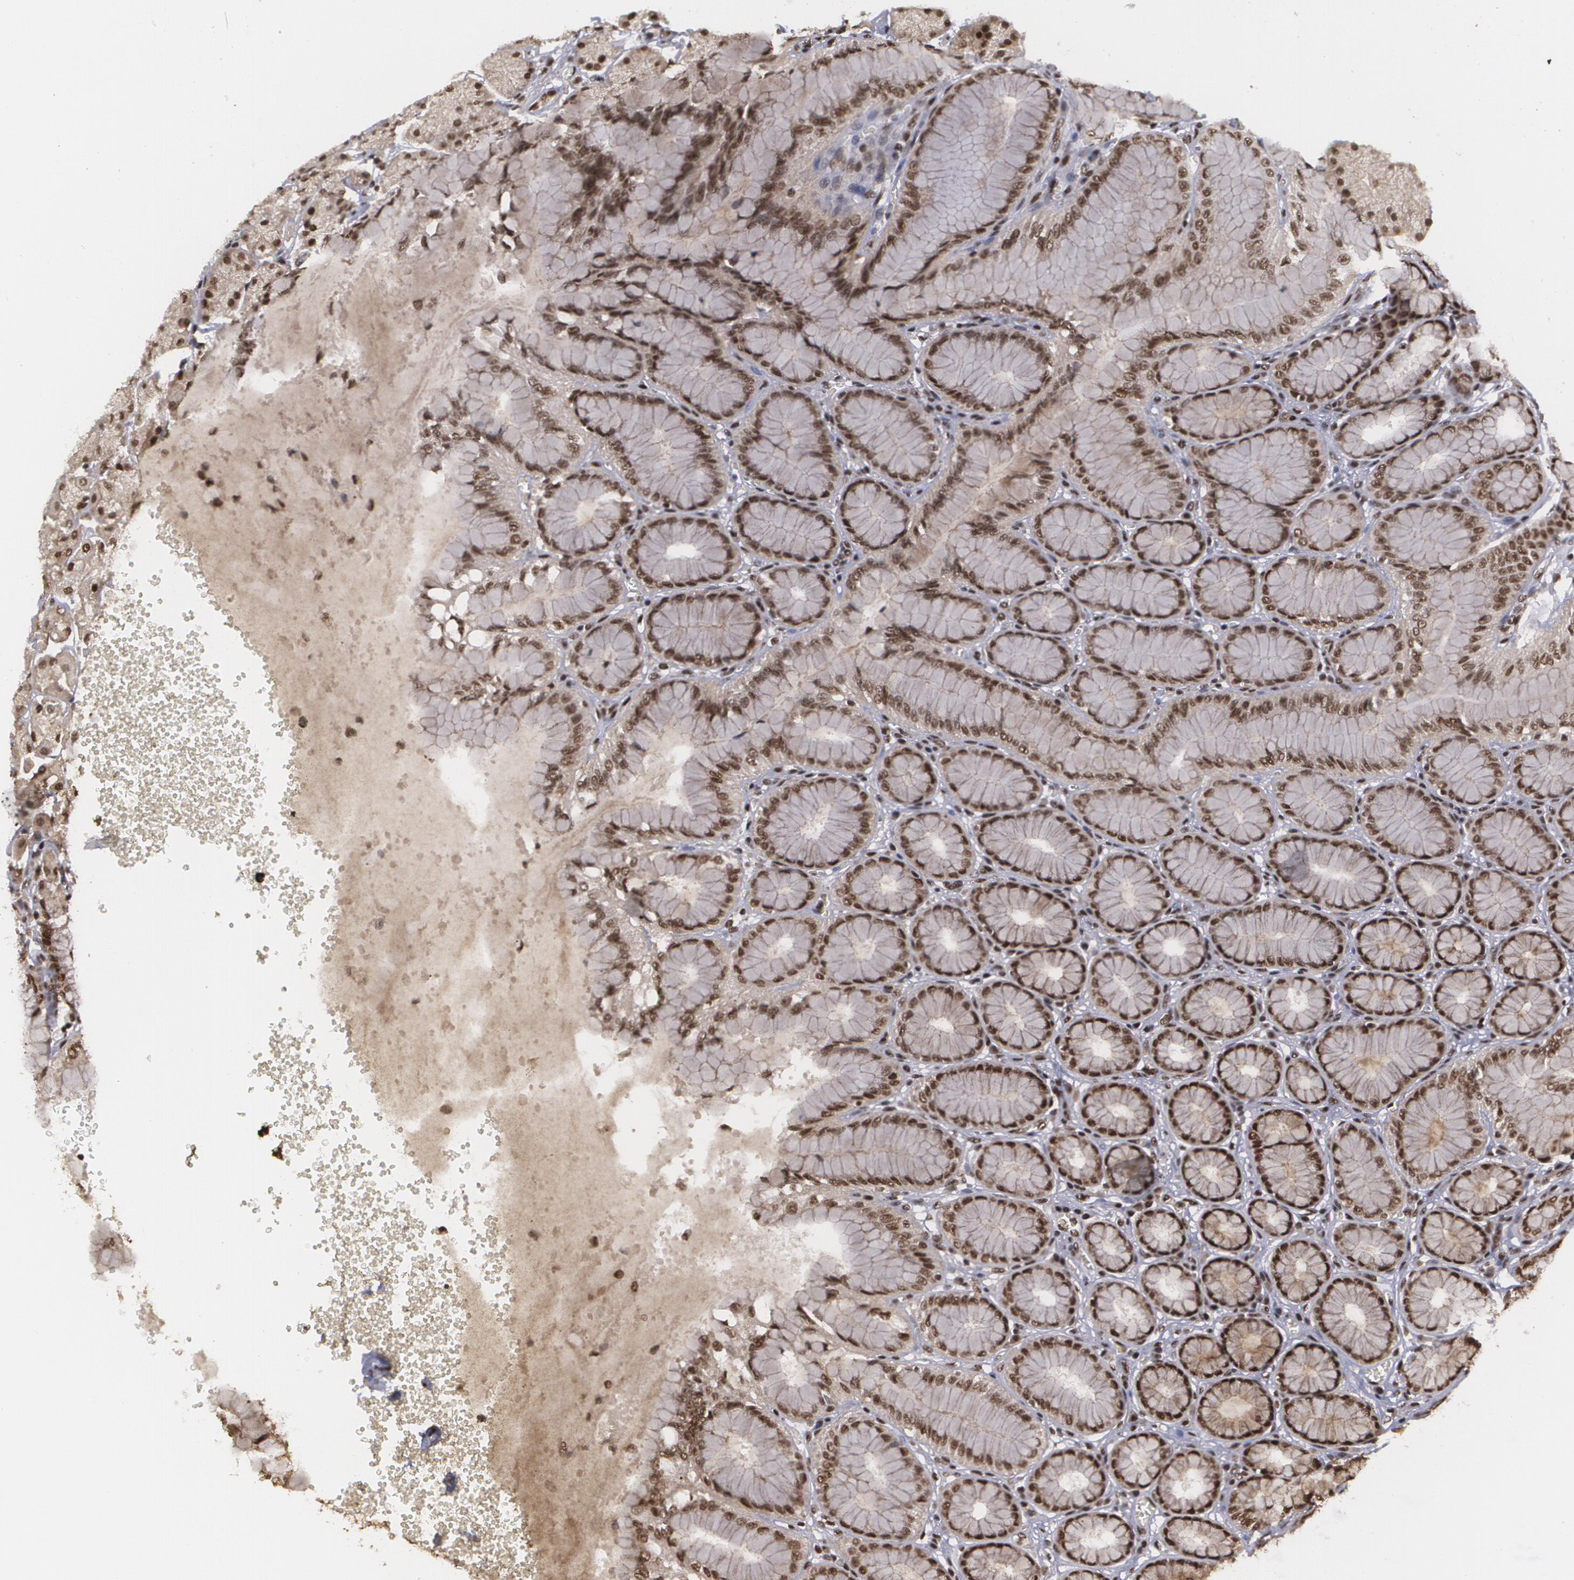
{"staining": {"intensity": "strong", "quantity": ">75%", "location": "nuclear"}, "tissue": "stomach", "cell_type": "Glandular cells", "image_type": "normal", "snomed": [{"axis": "morphology", "description": "Normal tissue, NOS"}, {"axis": "topography", "description": "Stomach"}, {"axis": "topography", "description": "Stomach, lower"}], "caption": "The image shows staining of normal stomach, revealing strong nuclear protein positivity (brown color) within glandular cells. Ihc stains the protein in brown and the nuclei are stained blue.", "gene": "RXRB", "patient": {"sex": "male", "age": 76}}